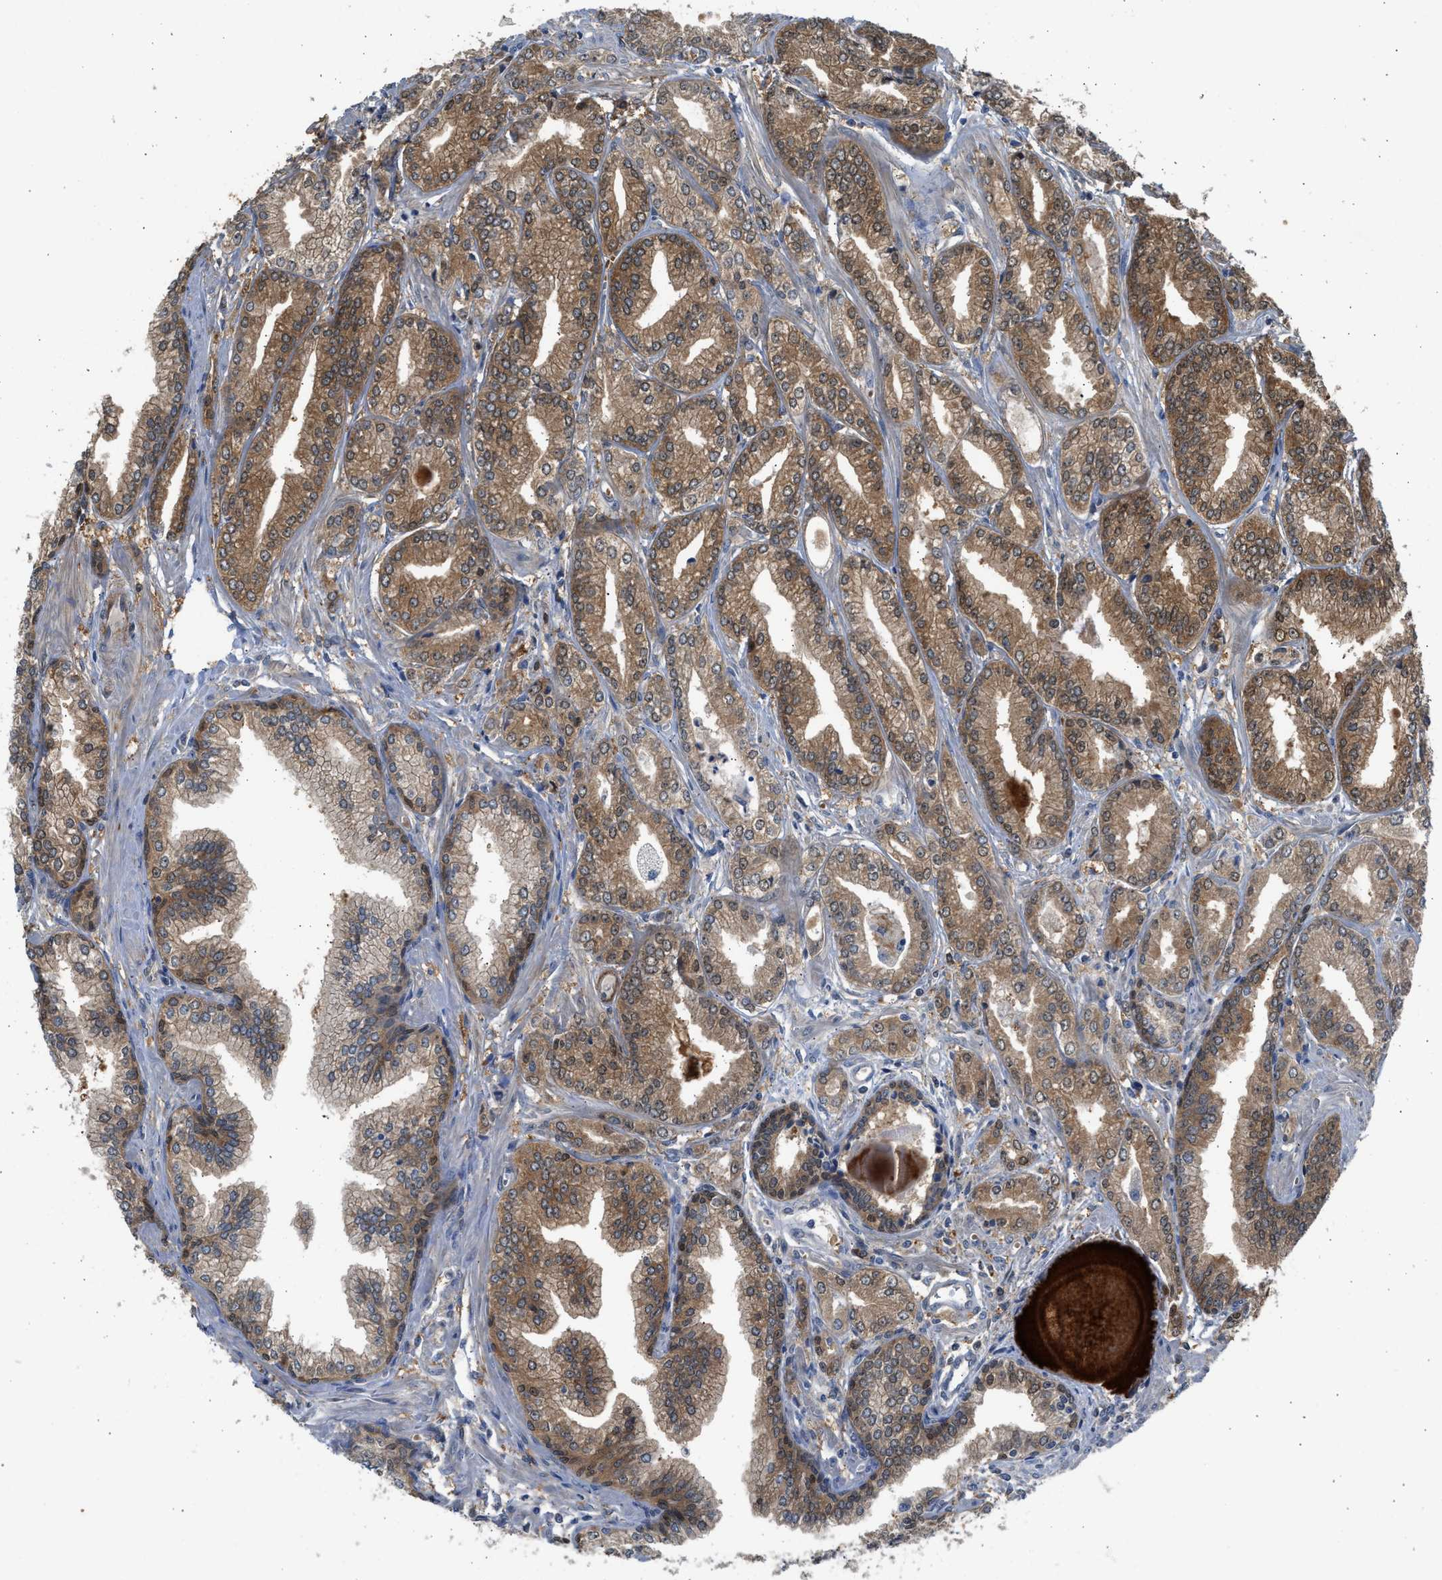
{"staining": {"intensity": "moderate", "quantity": ">75%", "location": "cytoplasmic/membranous"}, "tissue": "prostate cancer", "cell_type": "Tumor cells", "image_type": "cancer", "snomed": [{"axis": "morphology", "description": "Adenocarcinoma, Low grade"}, {"axis": "topography", "description": "Prostate"}], "caption": "About >75% of tumor cells in human prostate low-grade adenocarcinoma reveal moderate cytoplasmic/membranous protein staining as visualized by brown immunohistochemical staining.", "gene": "MAPK7", "patient": {"sex": "male", "age": 52}}